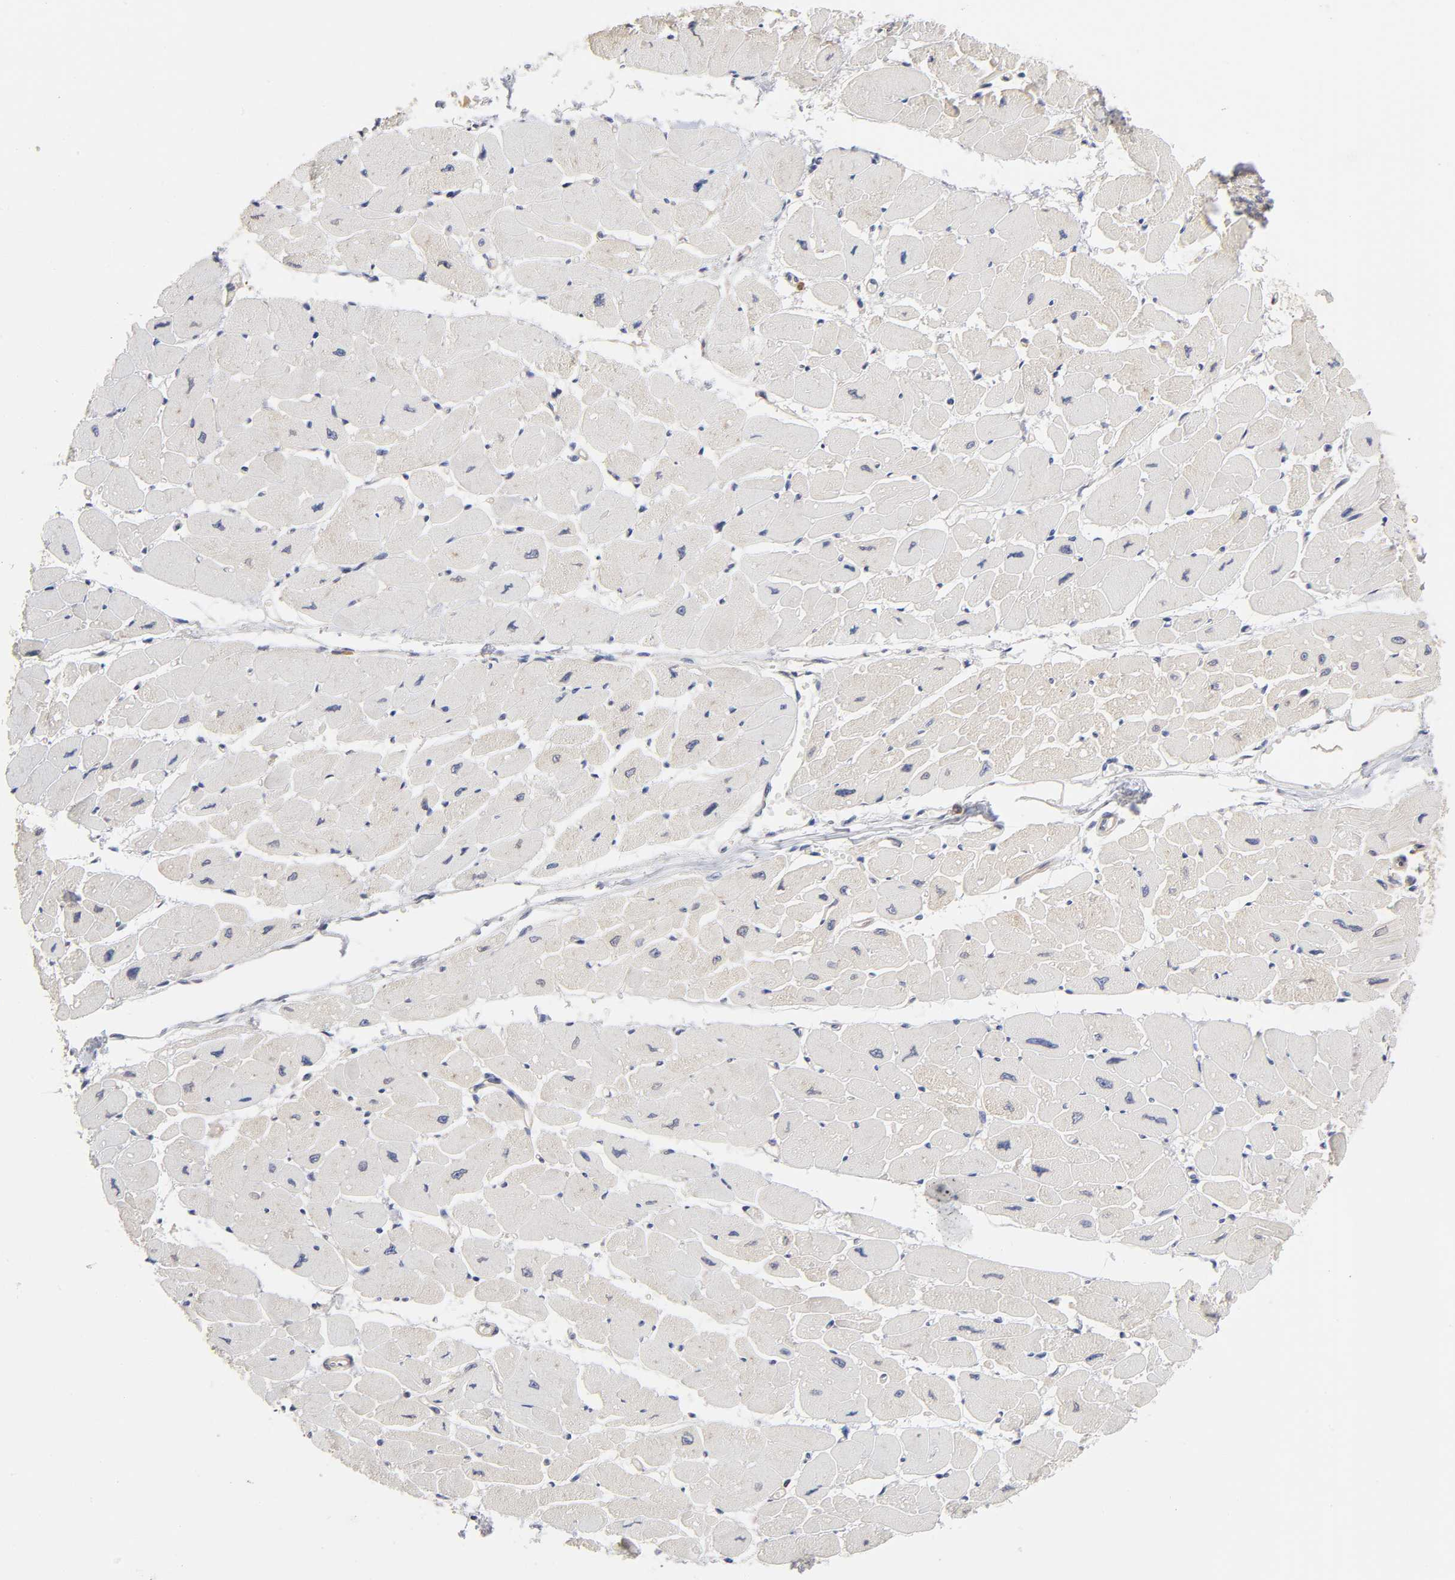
{"staining": {"intensity": "weak", "quantity": "25%-75%", "location": "cytoplasmic/membranous"}, "tissue": "heart muscle", "cell_type": "Cardiomyocytes", "image_type": "normal", "snomed": [{"axis": "morphology", "description": "Normal tissue, NOS"}, {"axis": "topography", "description": "Heart"}], "caption": "Immunohistochemistry (DAB) staining of benign heart muscle displays weak cytoplasmic/membranous protein expression in approximately 25%-75% of cardiomyocytes. Using DAB (brown) and hematoxylin (blue) stains, captured at high magnification using brightfield microscopy.", "gene": "STRN3", "patient": {"sex": "female", "age": 54}}